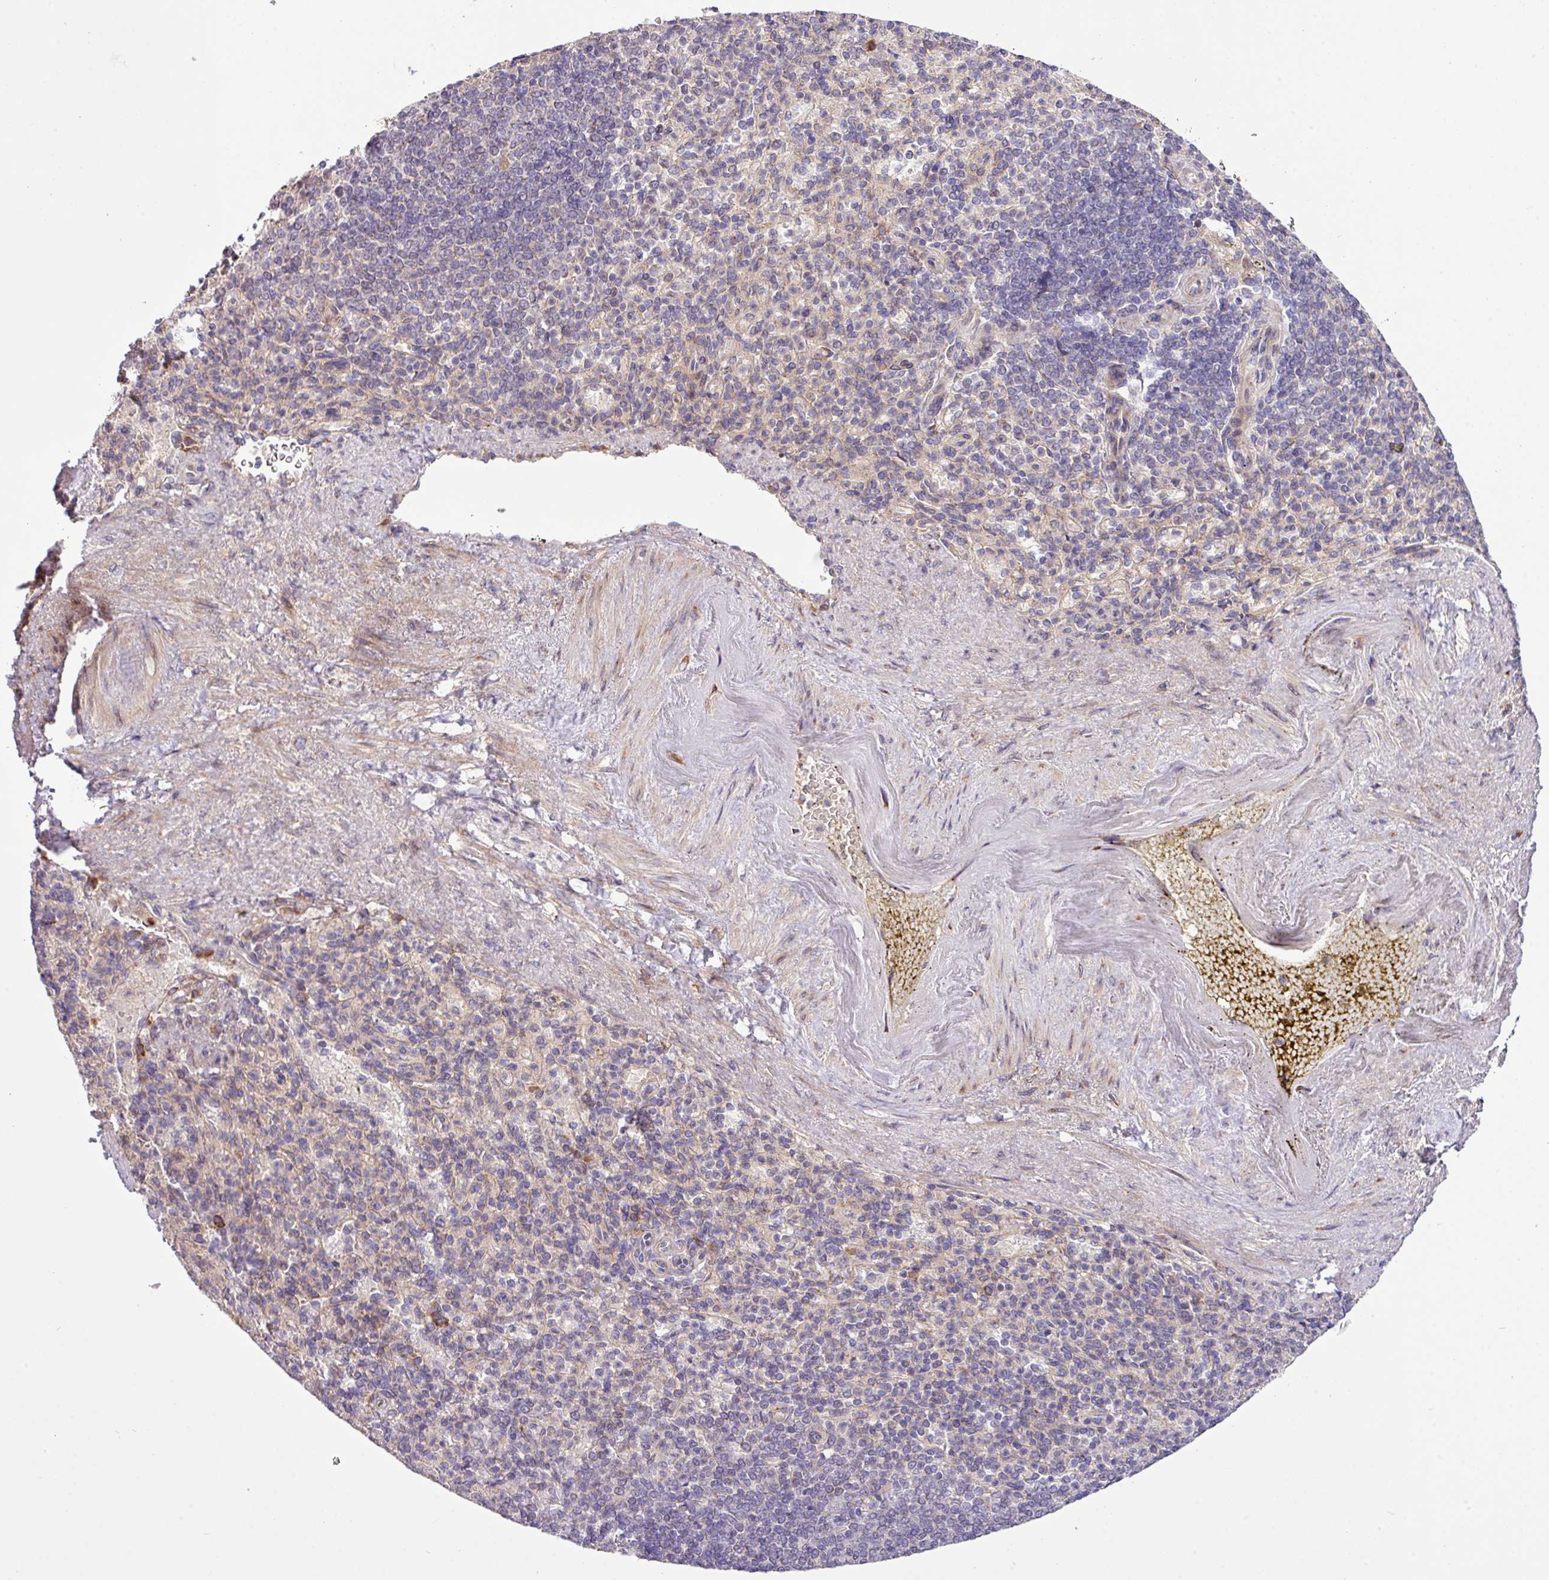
{"staining": {"intensity": "weak", "quantity": "<25%", "location": "cytoplasmic/membranous"}, "tissue": "spleen", "cell_type": "Cells in red pulp", "image_type": "normal", "snomed": [{"axis": "morphology", "description": "Normal tissue, NOS"}, {"axis": "topography", "description": "Spleen"}], "caption": "Protein analysis of normal spleen exhibits no significant staining in cells in red pulp. The staining was performed using DAB (3,3'-diaminobenzidine) to visualize the protein expression in brown, while the nuclei were stained in blue with hematoxylin (Magnification: 20x).", "gene": "TM2D2", "patient": {"sex": "female", "age": 74}}